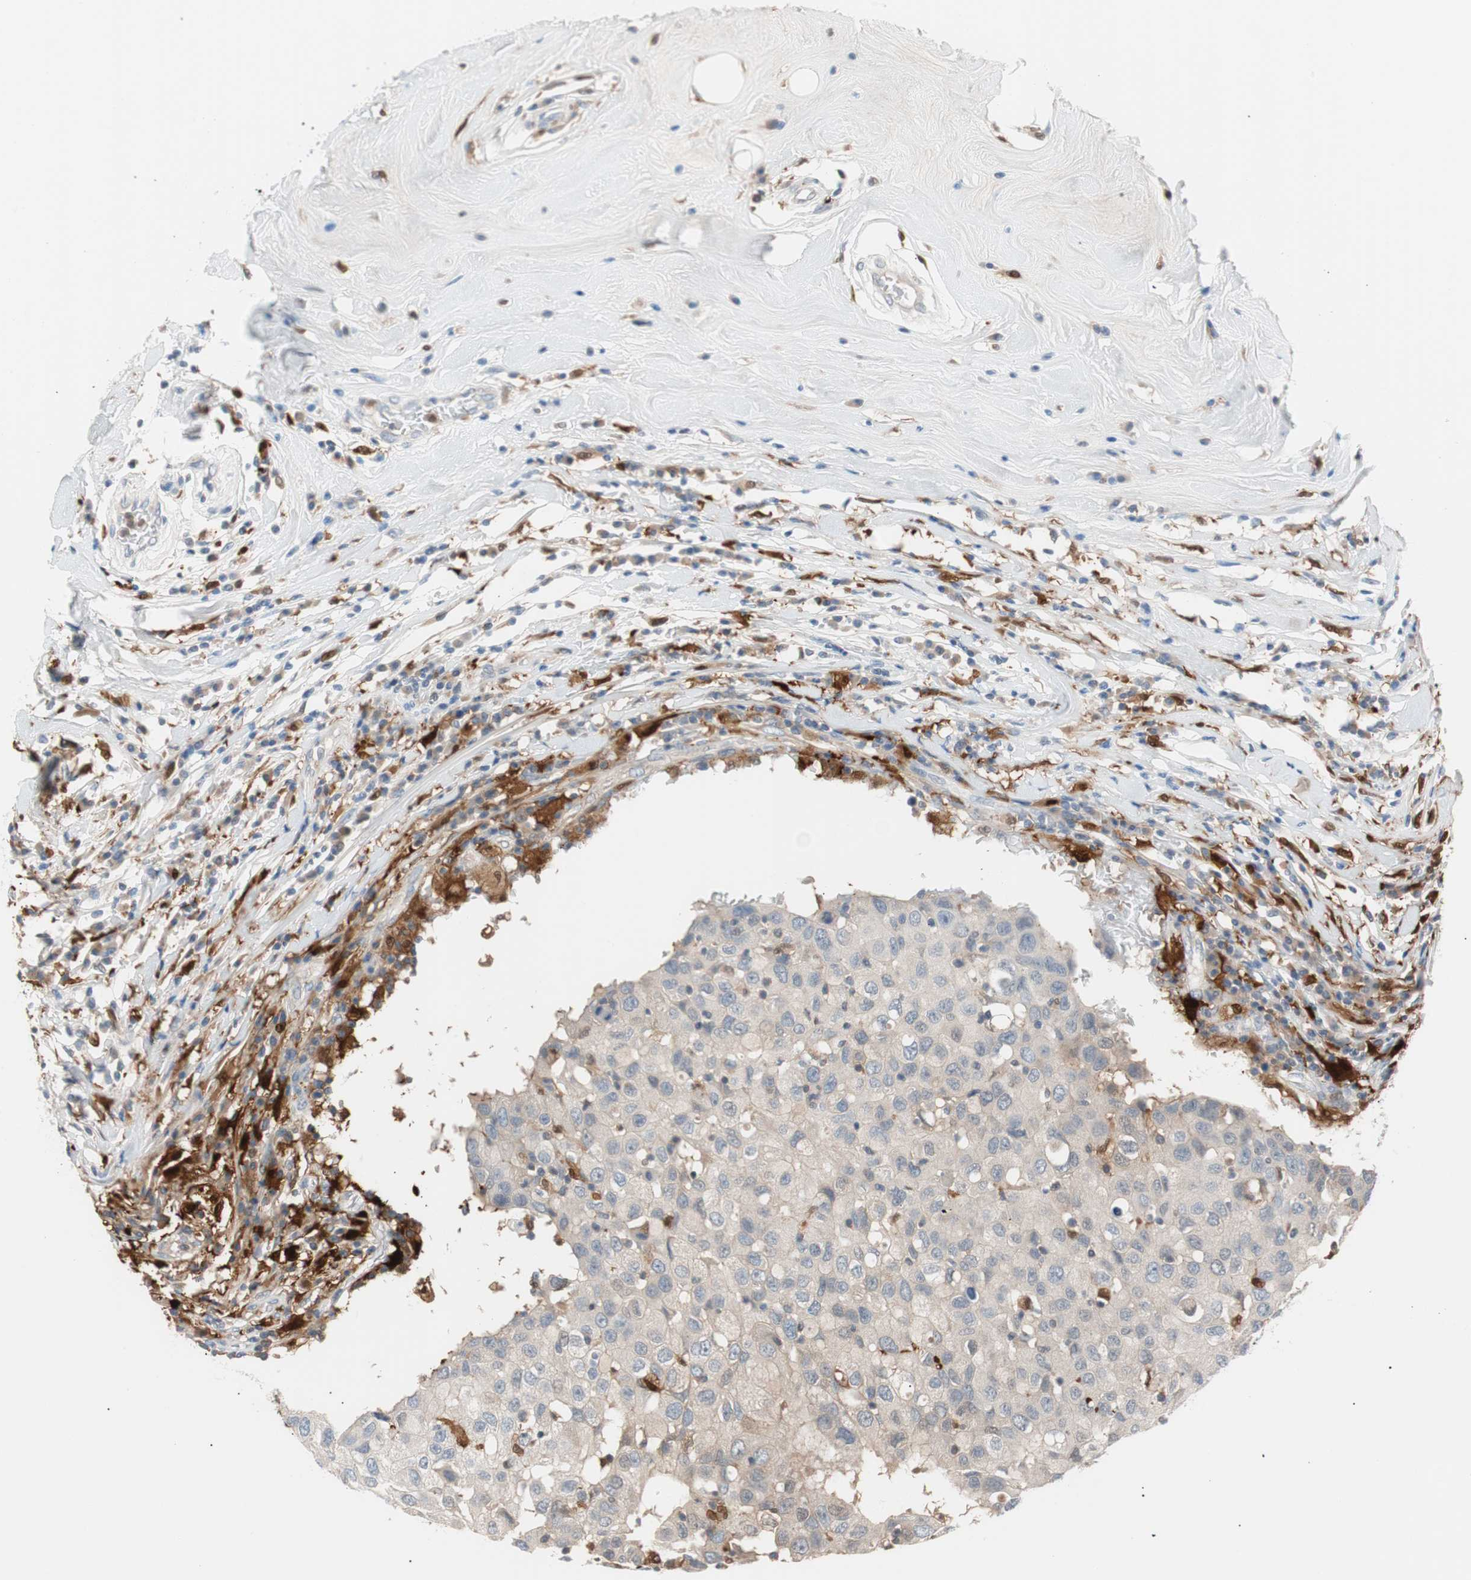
{"staining": {"intensity": "weak", "quantity": ">75%", "location": "cytoplasmic/membranous"}, "tissue": "breast cancer", "cell_type": "Tumor cells", "image_type": "cancer", "snomed": [{"axis": "morphology", "description": "Duct carcinoma"}, {"axis": "topography", "description": "Breast"}], "caption": "Infiltrating ductal carcinoma (breast) stained with DAB IHC displays low levels of weak cytoplasmic/membranous staining in approximately >75% of tumor cells.", "gene": "IL18", "patient": {"sex": "female", "age": 27}}